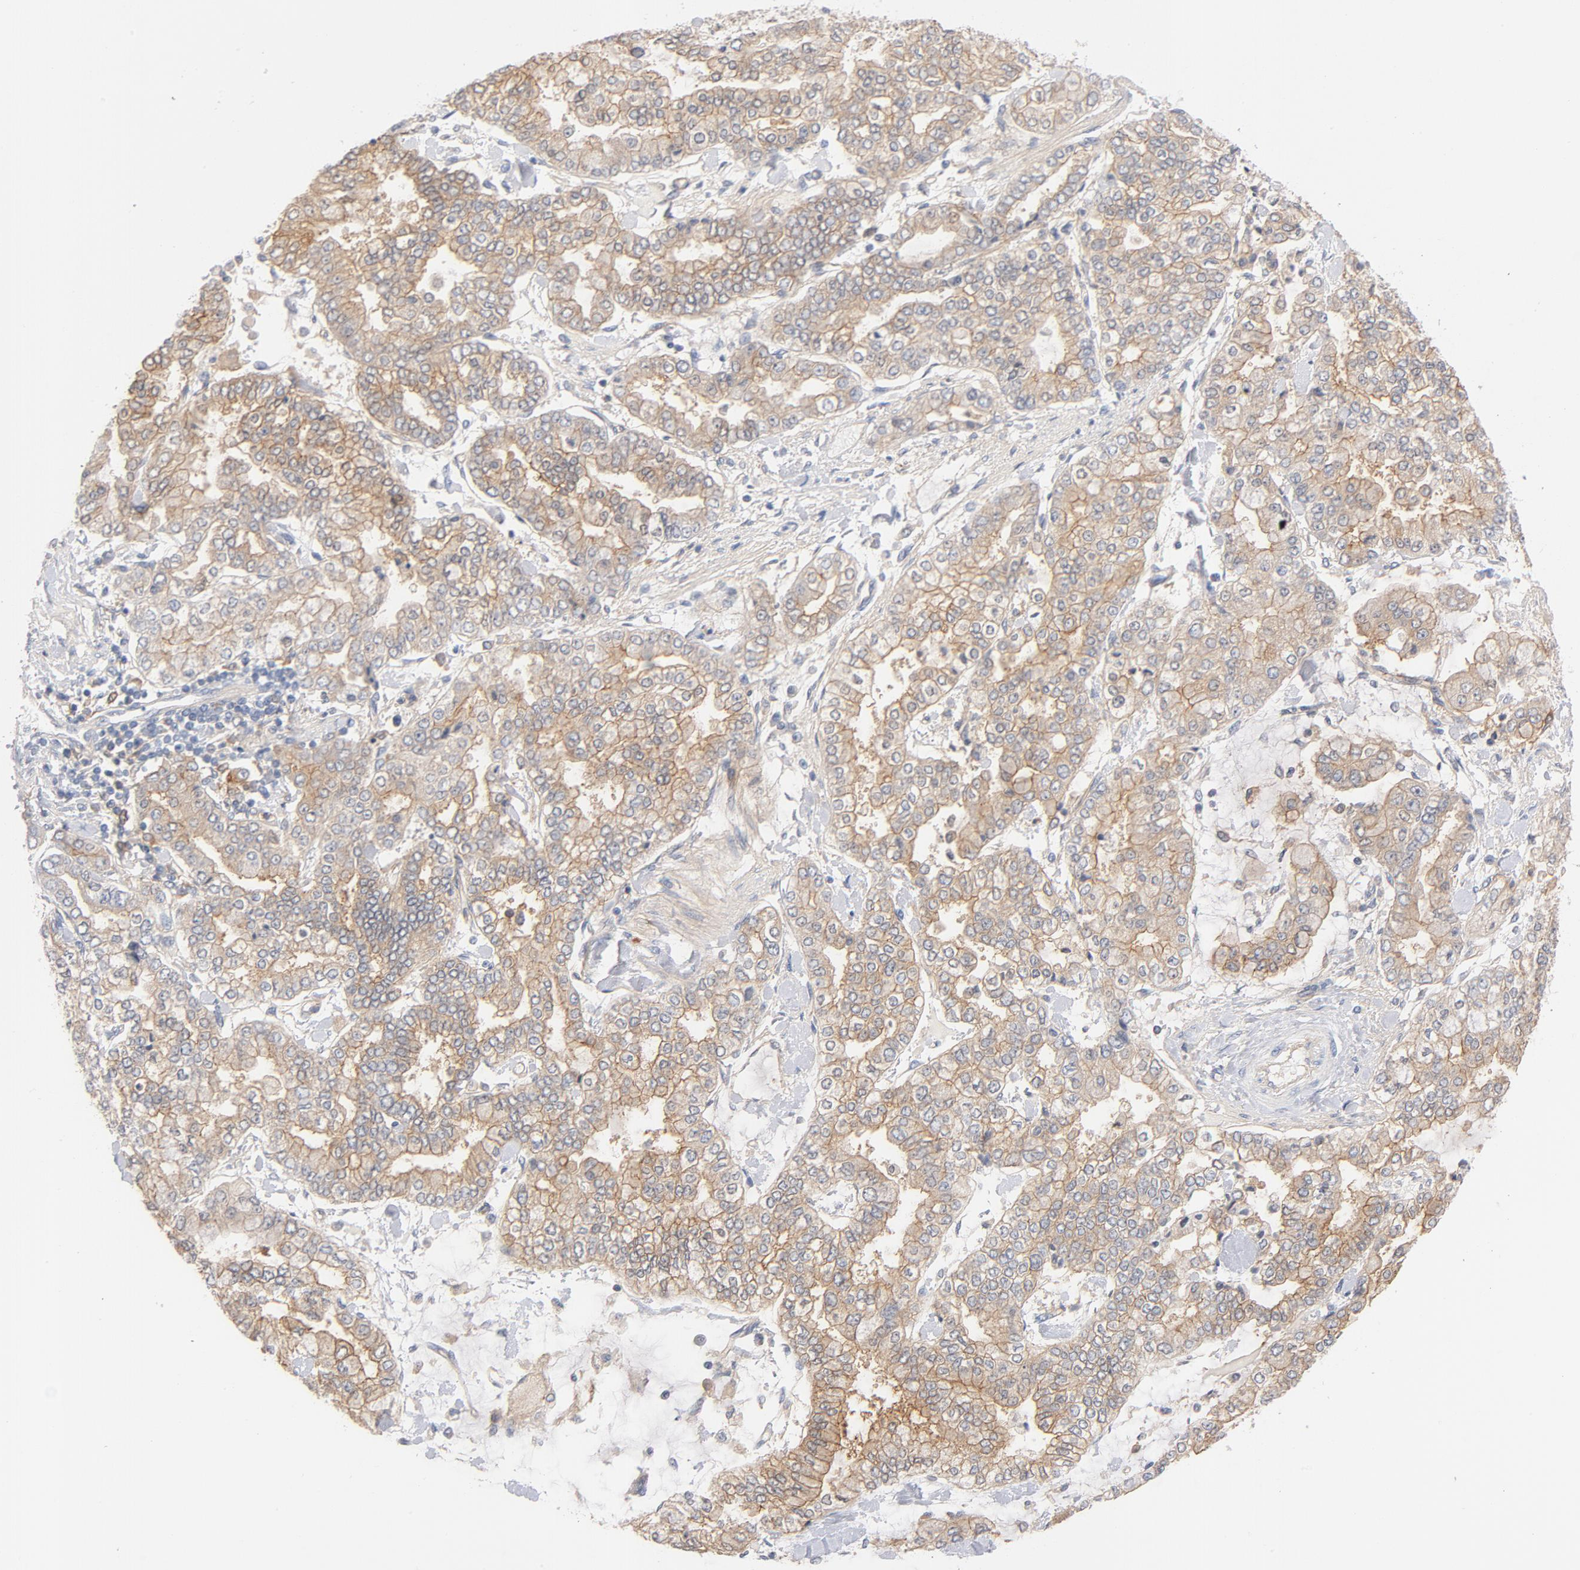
{"staining": {"intensity": "moderate", "quantity": ">75%", "location": "cytoplasmic/membranous"}, "tissue": "stomach cancer", "cell_type": "Tumor cells", "image_type": "cancer", "snomed": [{"axis": "morphology", "description": "Normal tissue, NOS"}, {"axis": "morphology", "description": "Adenocarcinoma, NOS"}, {"axis": "topography", "description": "Stomach, upper"}, {"axis": "topography", "description": "Stomach"}], "caption": "Stomach cancer (adenocarcinoma) stained for a protein shows moderate cytoplasmic/membranous positivity in tumor cells. Using DAB (3,3'-diaminobenzidine) (brown) and hematoxylin (blue) stains, captured at high magnification using brightfield microscopy.", "gene": "SRC", "patient": {"sex": "male", "age": 76}}